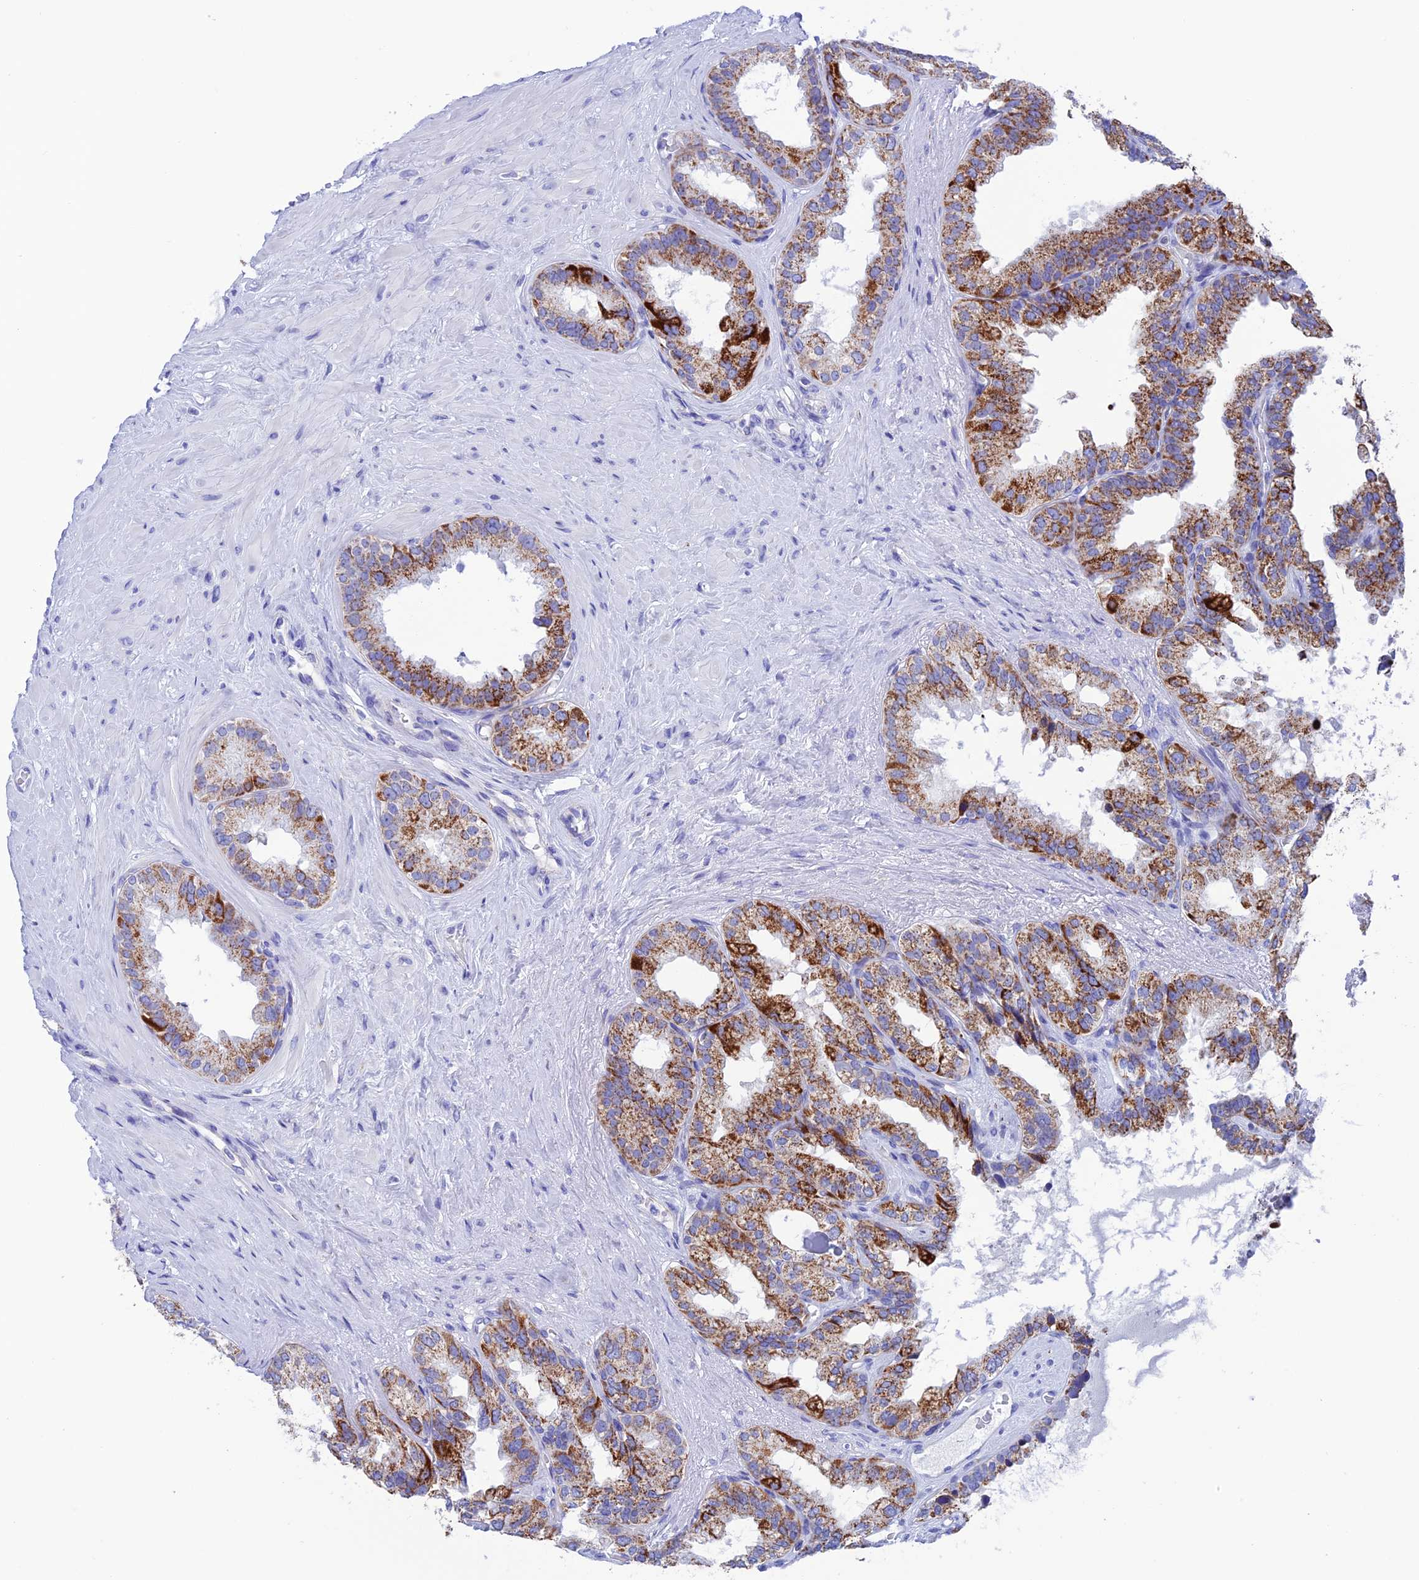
{"staining": {"intensity": "strong", "quantity": ">75%", "location": "cytoplasmic/membranous"}, "tissue": "seminal vesicle", "cell_type": "Glandular cells", "image_type": "normal", "snomed": [{"axis": "morphology", "description": "Normal tissue, NOS"}, {"axis": "topography", "description": "Seminal veicle"}], "caption": "About >75% of glandular cells in normal seminal vesicle reveal strong cytoplasmic/membranous protein positivity as visualized by brown immunohistochemical staining.", "gene": "NXPE4", "patient": {"sex": "male", "age": 80}}